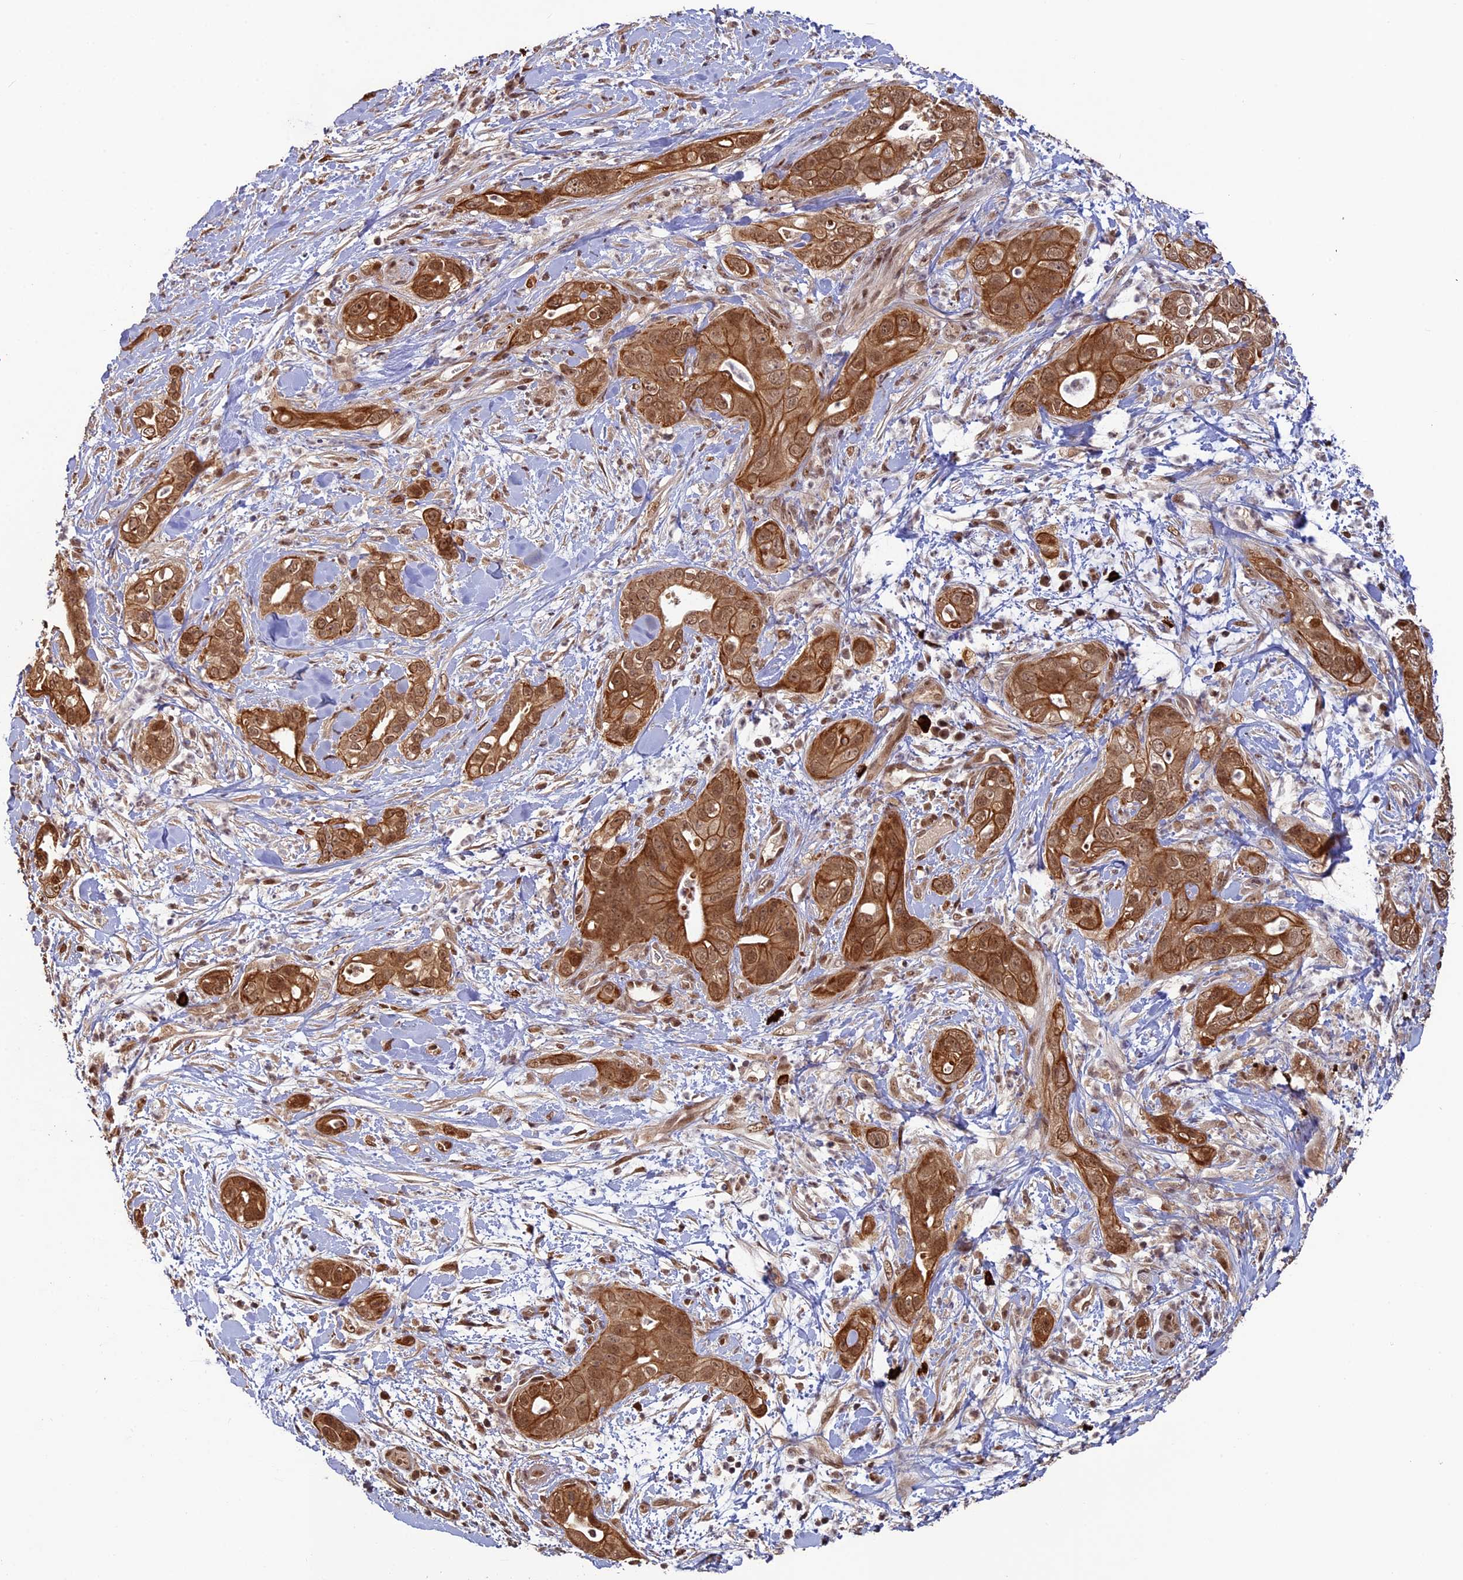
{"staining": {"intensity": "moderate", "quantity": ">75%", "location": "cytoplasmic/membranous,nuclear"}, "tissue": "pancreatic cancer", "cell_type": "Tumor cells", "image_type": "cancer", "snomed": [{"axis": "morphology", "description": "Adenocarcinoma, NOS"}, {"axis": "topography", "description": "Pancreas"}], "caption": "Protein expression analysis of pancreatic cancer (adenocarcinoma) displays moderate cytoplasmic/membranous and nuclear staining in approximately >75% of tumor cells. The protein of interest is shown in brown color, while the nuclei are stained blue.", "gene": "NAE1", "patient": {"sex": "female", "age": 78}}